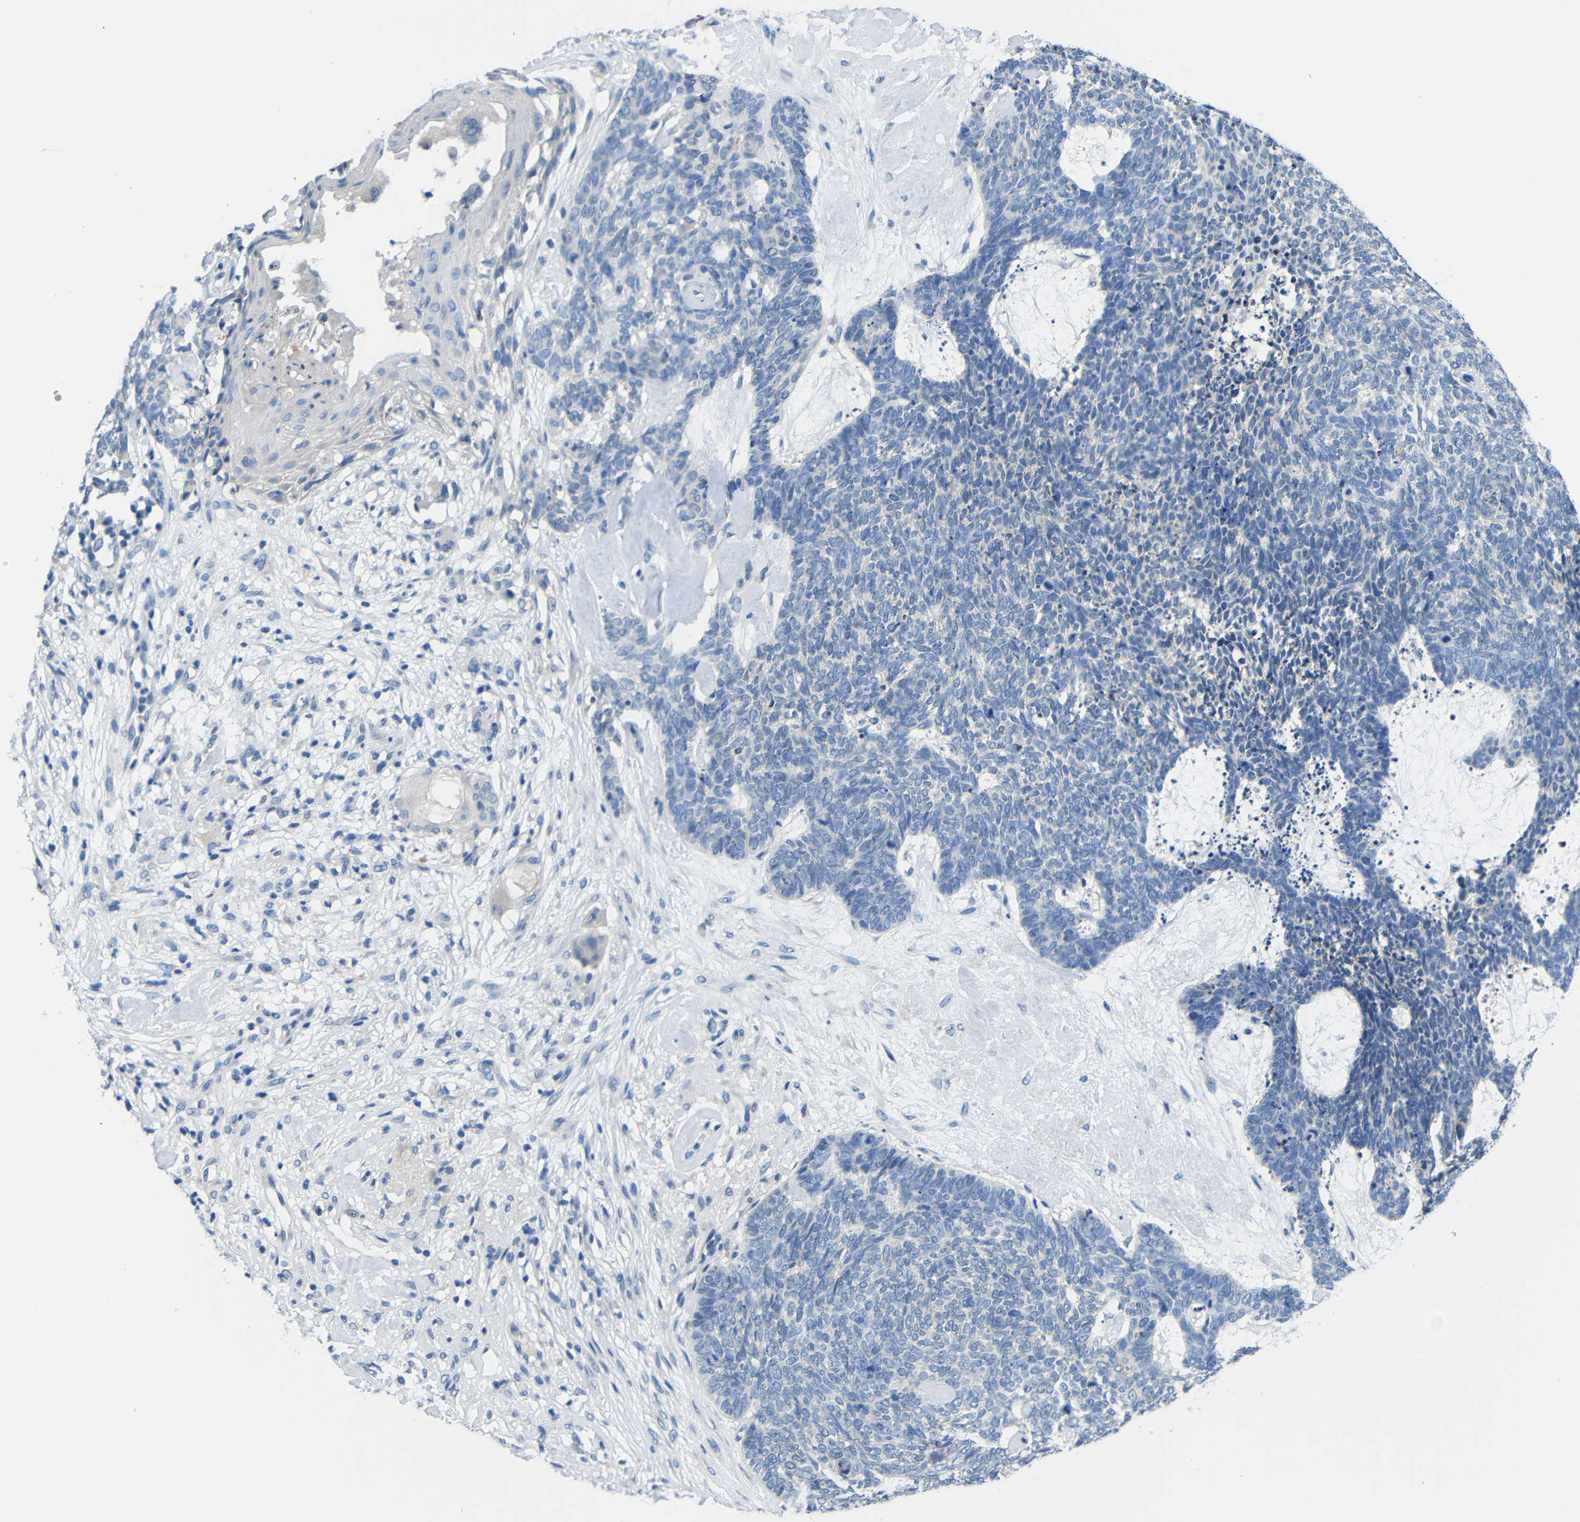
{"staining": {"intensity": "negative", "quantity": "none", "location": "none"}, "tissue": "skin cancer", "cell_type": "Tumor cells", "image_type": "cancer", "snomed": [{"axis": "morphology", "description": "Basal cell carcinoma"}, {"axis": "topography", "description": "Skin"}], "caption": "A high-resolution image shows immunohistochemistry (IHC) staining of skin cancer, which demonstrates no significant positivity in tumor cells.", "gene": "NEGR1", "patient": {"sex": "female", "age": 84}}